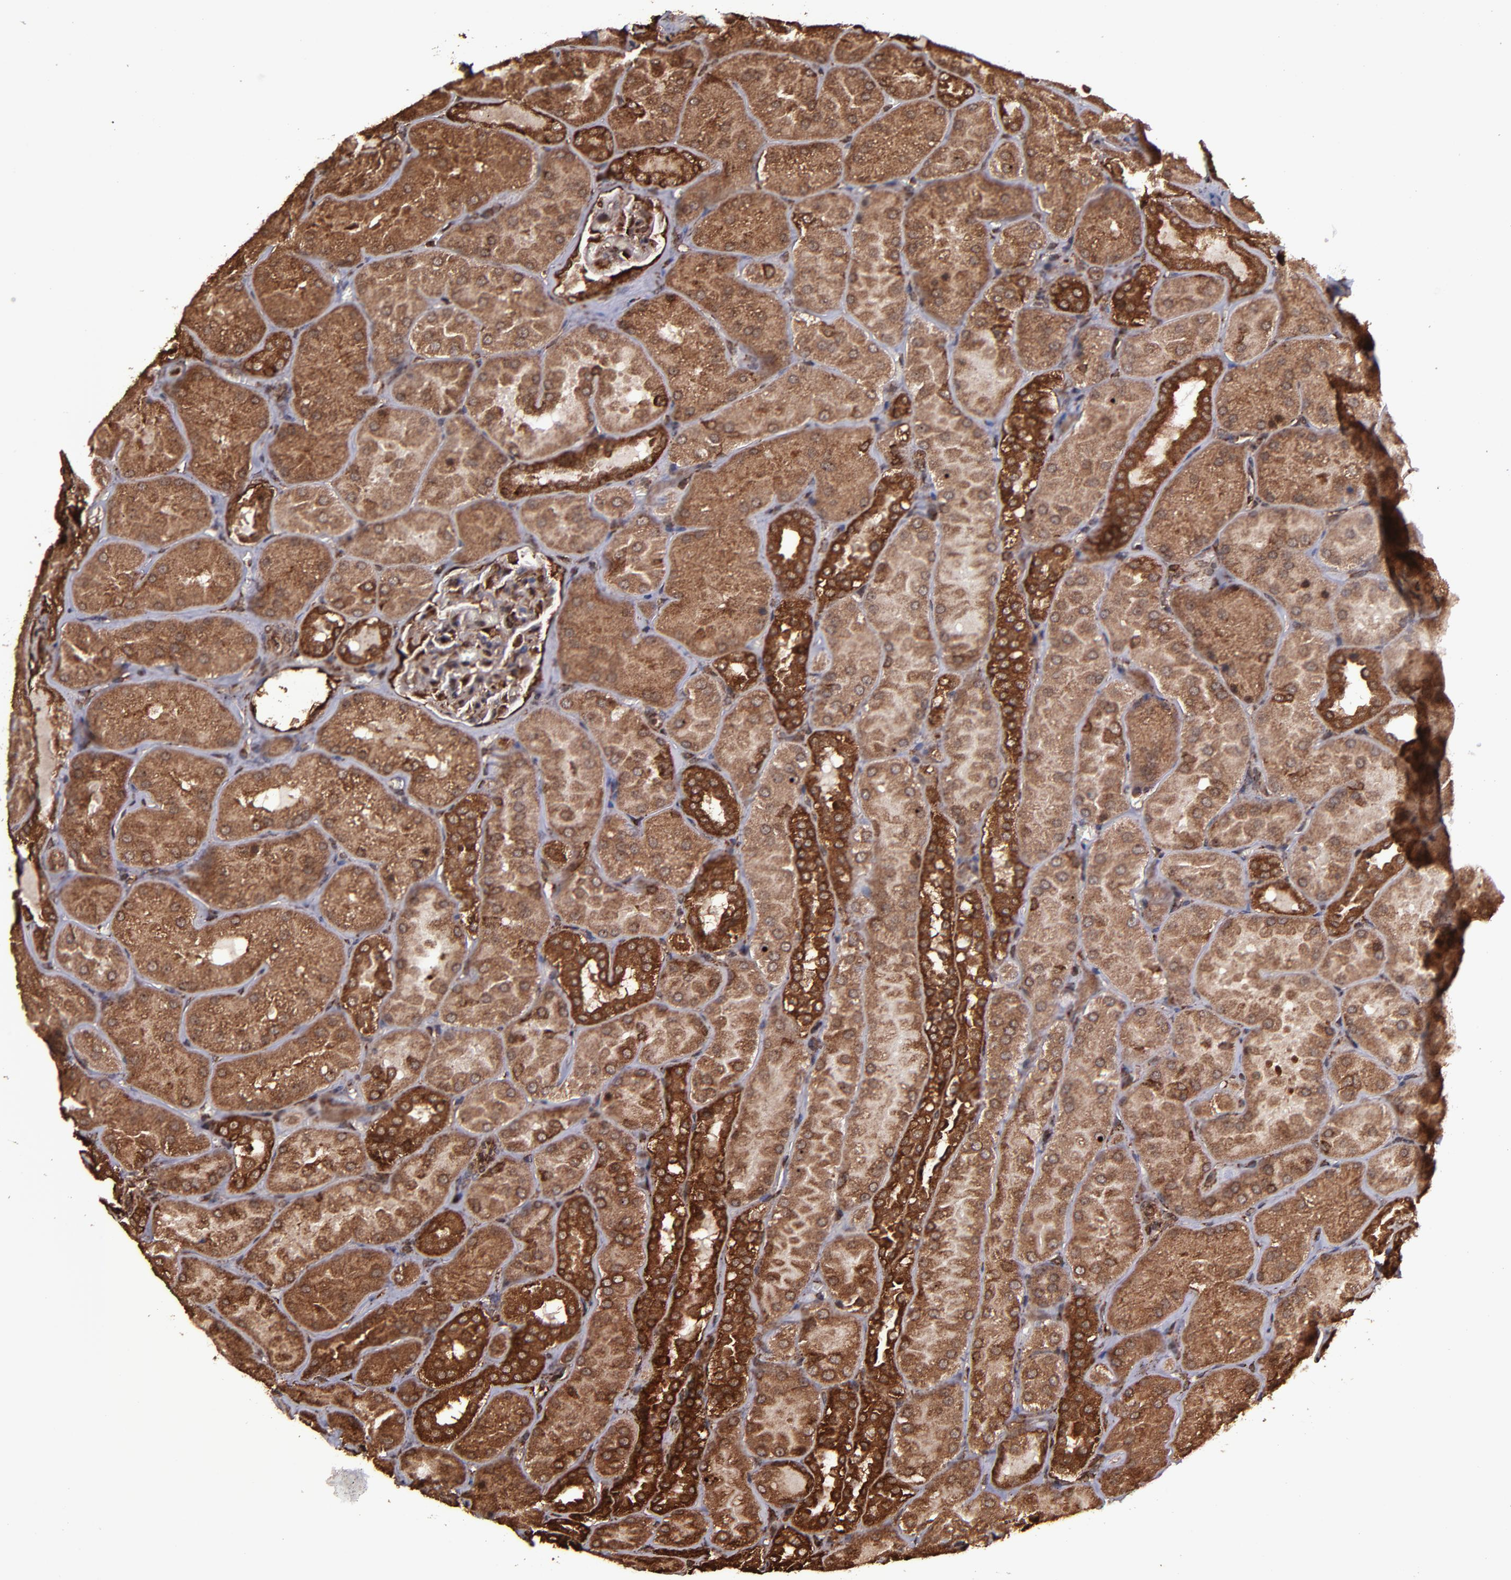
{"staining": {"intensity": "strong", "quantity": ">75%", "location": "cytoplasmic/membranous,nuclear"}, "tissue": "kidney", "cell_type": "Cells in glomeruli", "image_type": "normal", "snomed": [{"axis": "morphology", "description": "Normal tissue, NOS"}, {"axis": "topography", "description": "Kidney"}], "caption": "Unremarkable kidney reveals strong cytoplasmic/membranous,nuclear staining in approximately >75% of cells in glomeruli (DAB (3,3'-diaminobenzidine) IHC, brown staining for protein, blue staining for nuclei)..", "gene": "EIF4ENIF1", "patient": {"sex": "male", "age": 28}}